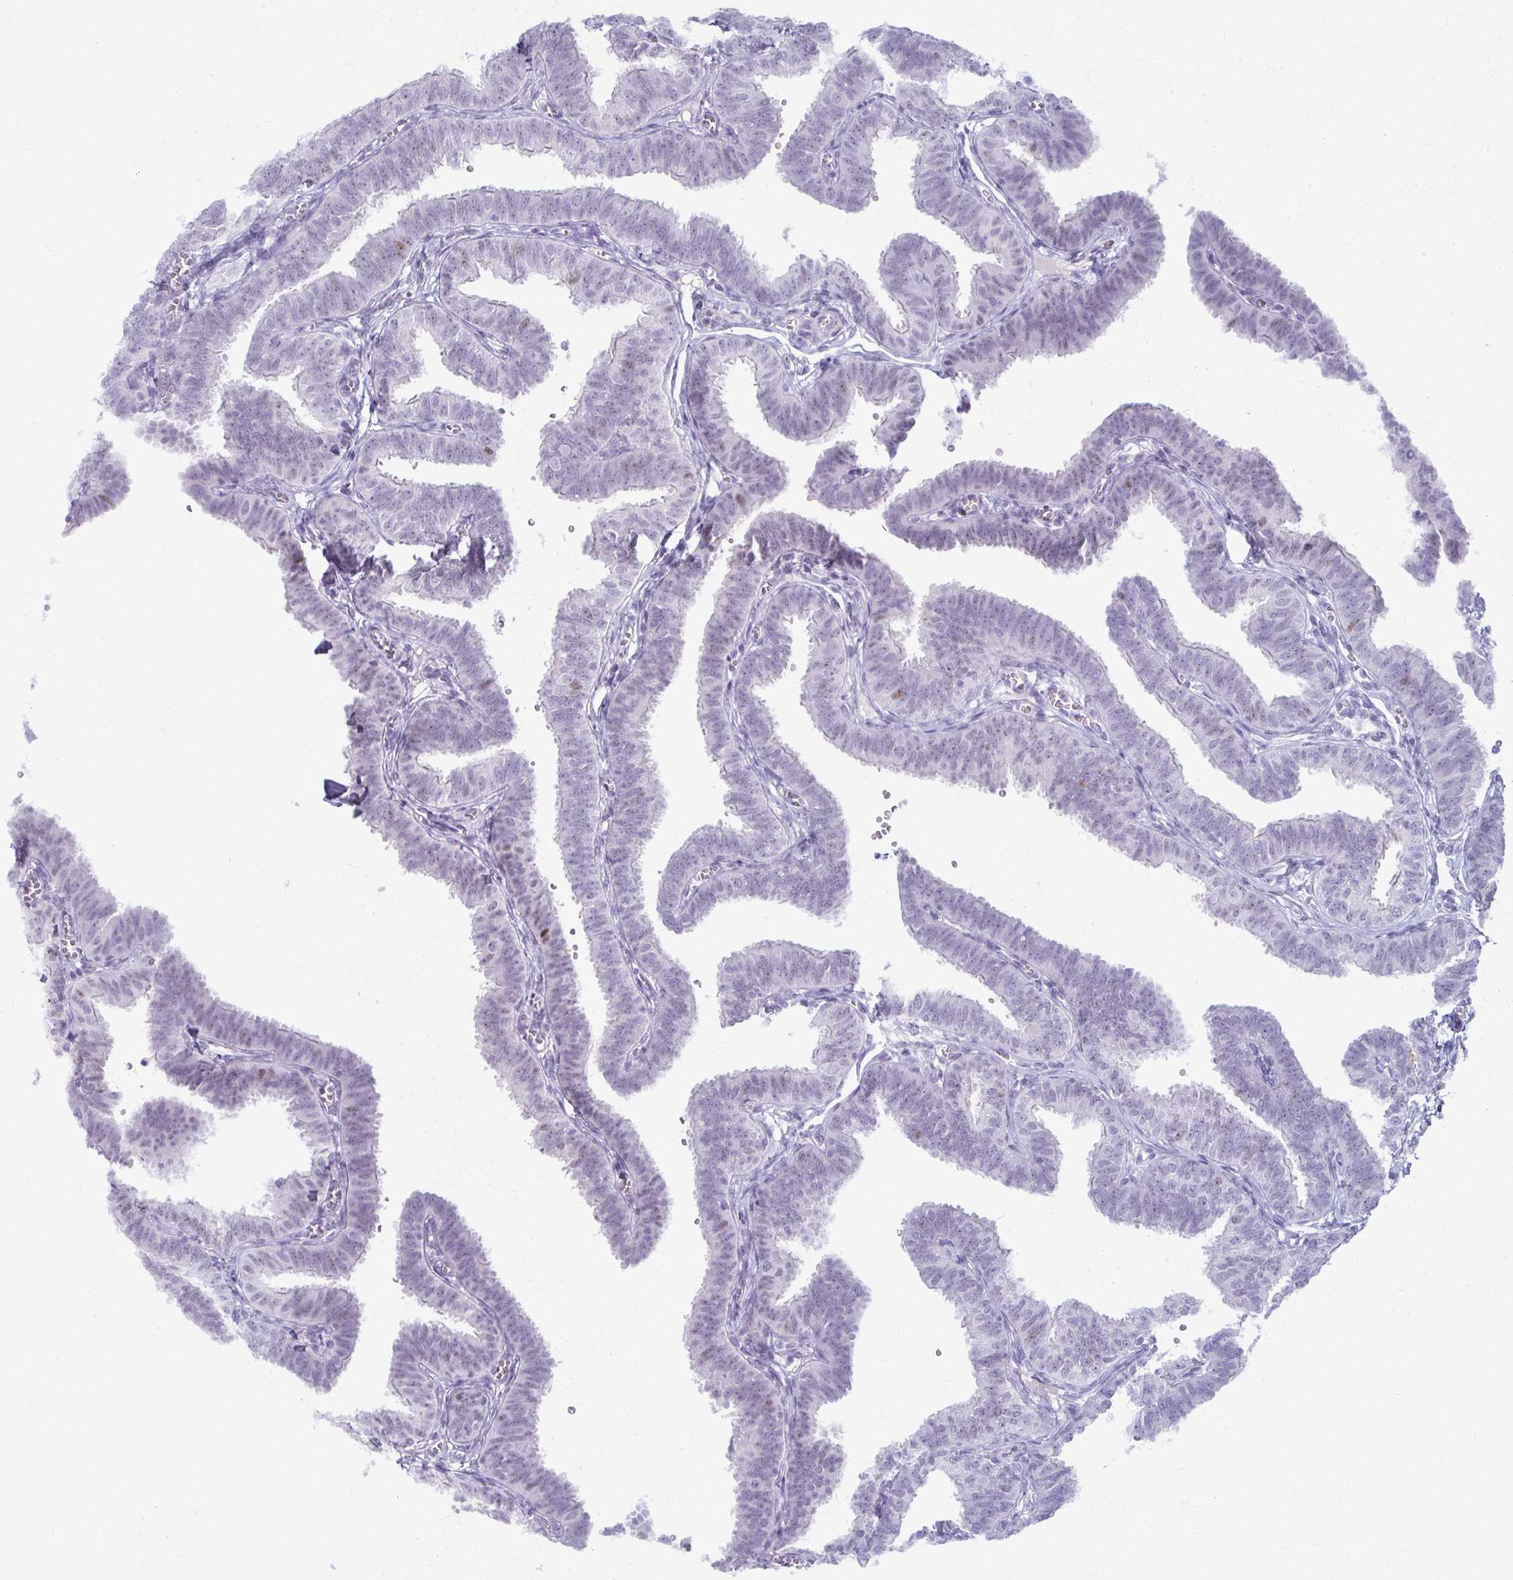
{"staining": {"intensity": "weak", "quantity": "<25%", "location": "nuclear"}, "tissue": "fallopian tube", "cell_type": "Glandular cells", "image_type": "normal", "snomed": [{"axis": "morphology", "description": "Normal tissue, NOS"}, {"axis": "topography", "description": "Fallopian tube"}], "caption": "The image displays no significant expression in glandular cells of fallopian tube. The staining was performed using DAB to visualize the protein expression in brown, while the nuclei were stained in blue with hematoxylin (Magnification: 20x).", "gene": "MORC4", "patient": {"sex": "female", "age": 25}}